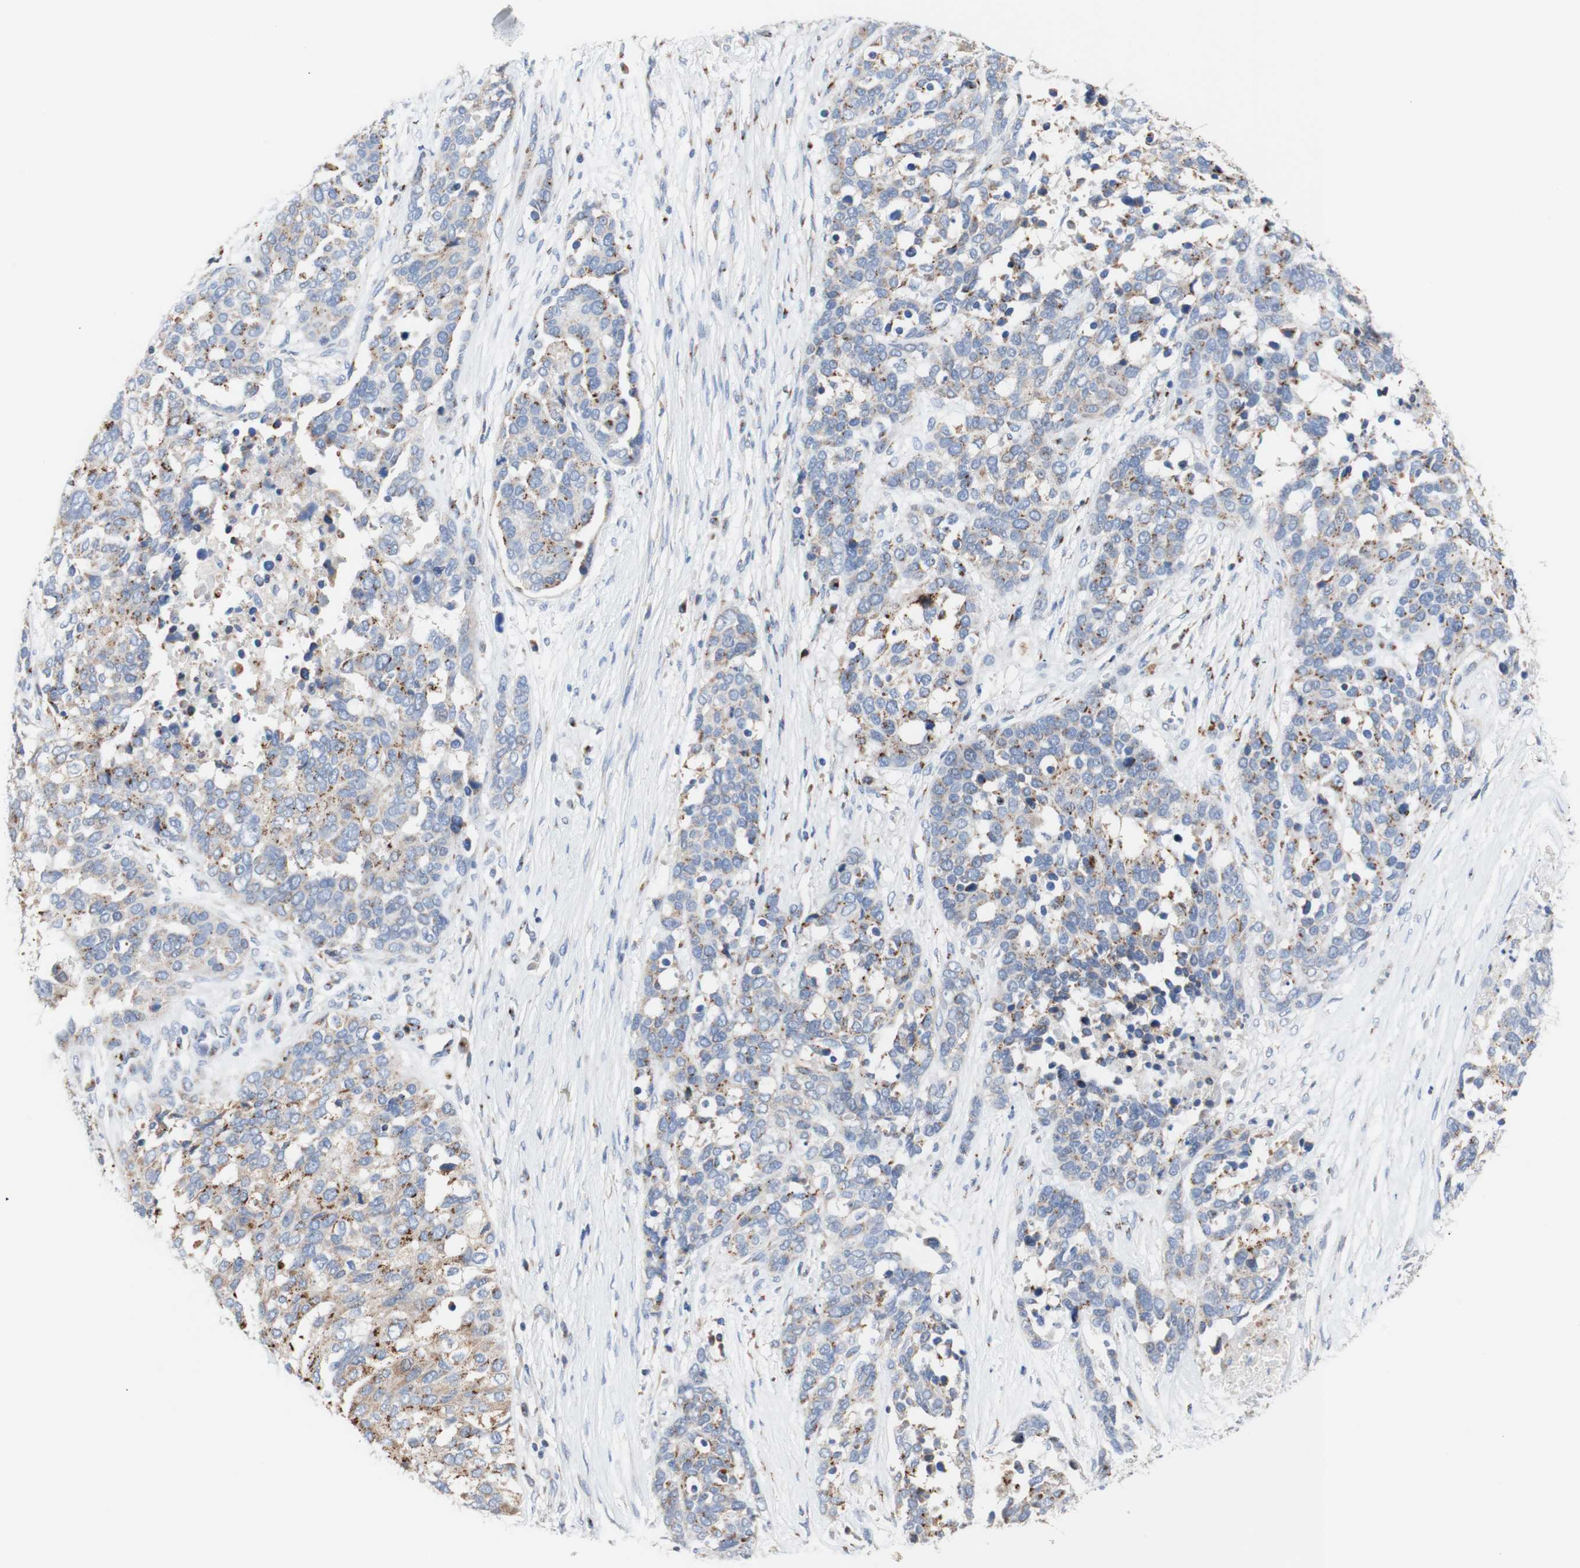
{"staining": {"intensity": "weak", "quantity": "25%-75%", "location": "cytoplasmic/membranous"}, "tissue": "ovarian cancer", "cell_type": "Tumor cells", "image_type": "cancer", "snomed": [{"axis": "morphology", "description": "Cystadenocarcinoma, serous, NOS"}, {"axis": "topography", "description": "Ovary"}], "caption": "Protein expression analysis of human ovarian cancer reveals weak cytoplasmic/membranous positivity in approximately 25%-75% of tumor cells.", "gene": "GALNT2", "patient": {"sex": "female", "age": 44}}